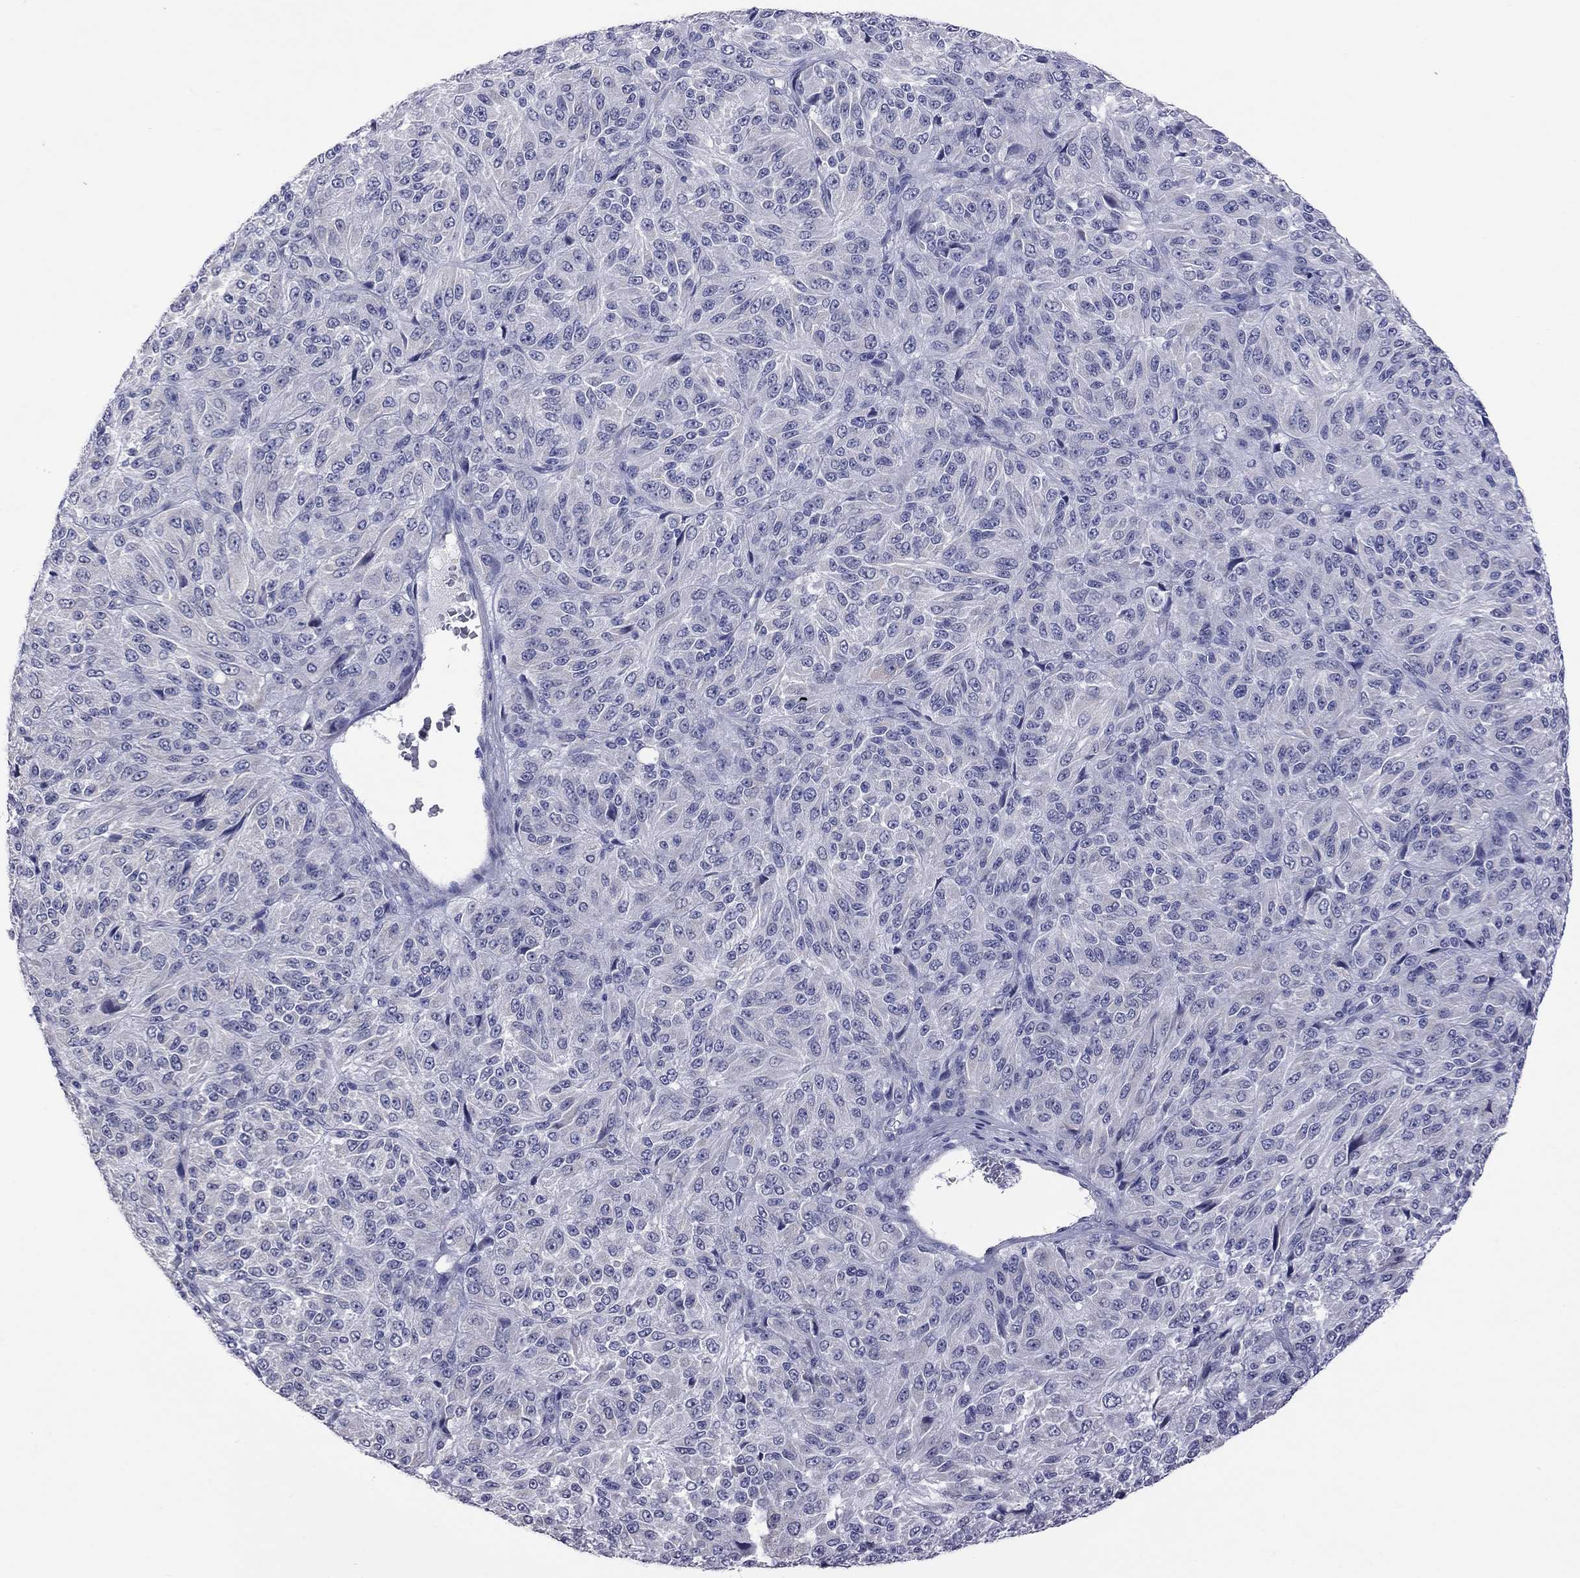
{"staining": {"intensity": "negative", "quantity": "none", "location": "none"}, "tissue": "melanoma", "cell_type": "Tumor cells", "image_type": "cancer", "snomed": [{"axis": "morphology", "description": "Malignant melanoma, Metastatic site"}, {"axis": "topography", "description": "Brain"}], "caption": "This is a micrograph of immunohistochemistry staining of malignant melanoma (metastatic site), which shows no positivity in tumor cells.", "gene": "HYLS1", "patient": {"sex": "female", "age": 56}}